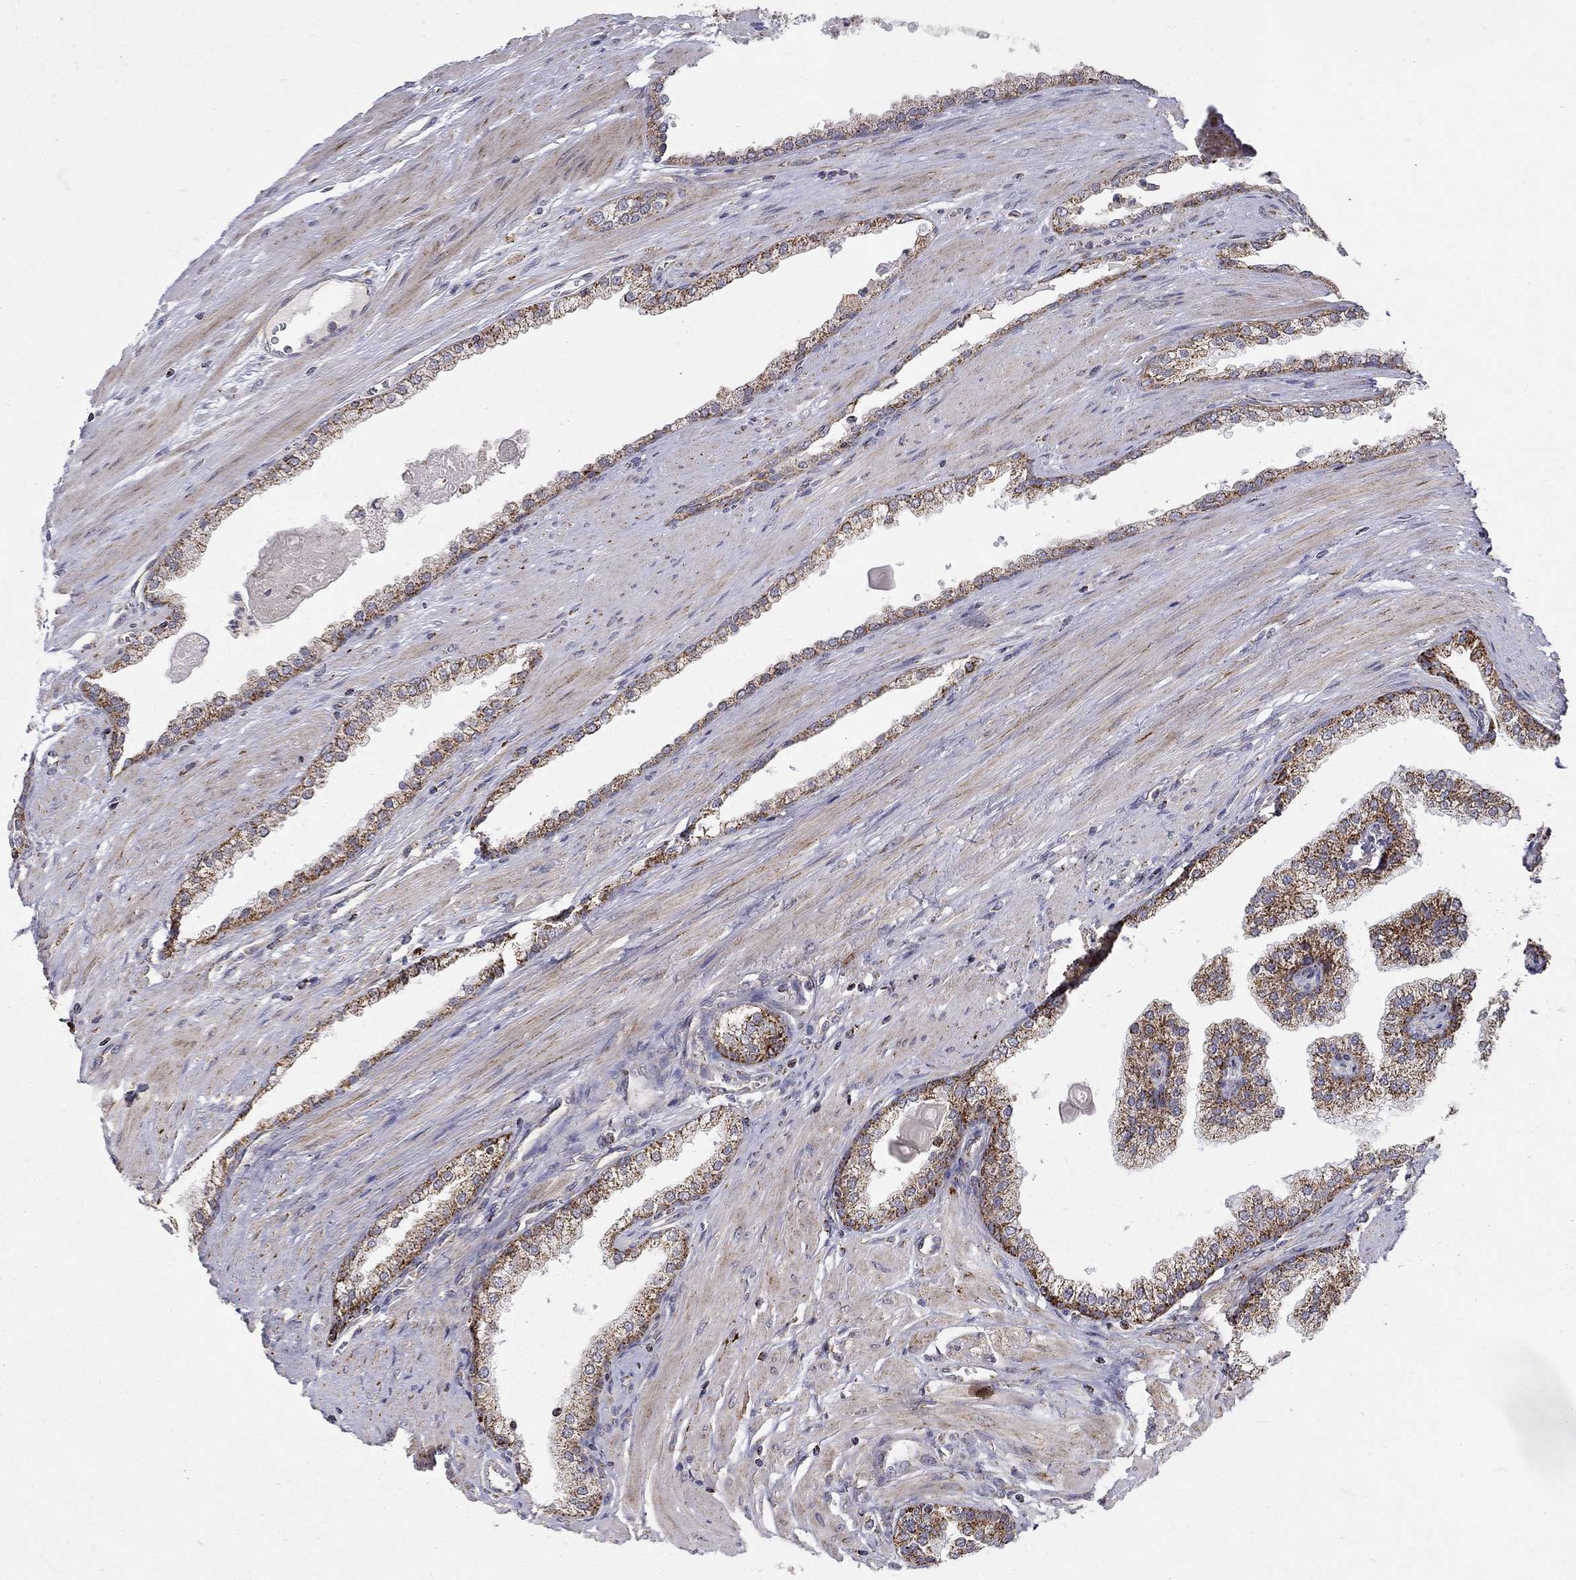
{"staining": {"intensity": "moderate", "quantity": ">75%", "location": "cytoplasmic/membranous"}, "tissue": "prostate cancer", "cell_type": "Tumor cells", "image_type": "cancer", "snomed": [{"axis": "morphology", "description": "Adenocarcinoma, NOS"}, {"axis": "topography", "description": "Prostate"}], "caption": "Human prostate cancer (adenocarcinoma) stained with a protein marker shows moderate staining in tumor cells.", "gene": "PCBP3", "patient": {"sex": "male", "age": 67}}